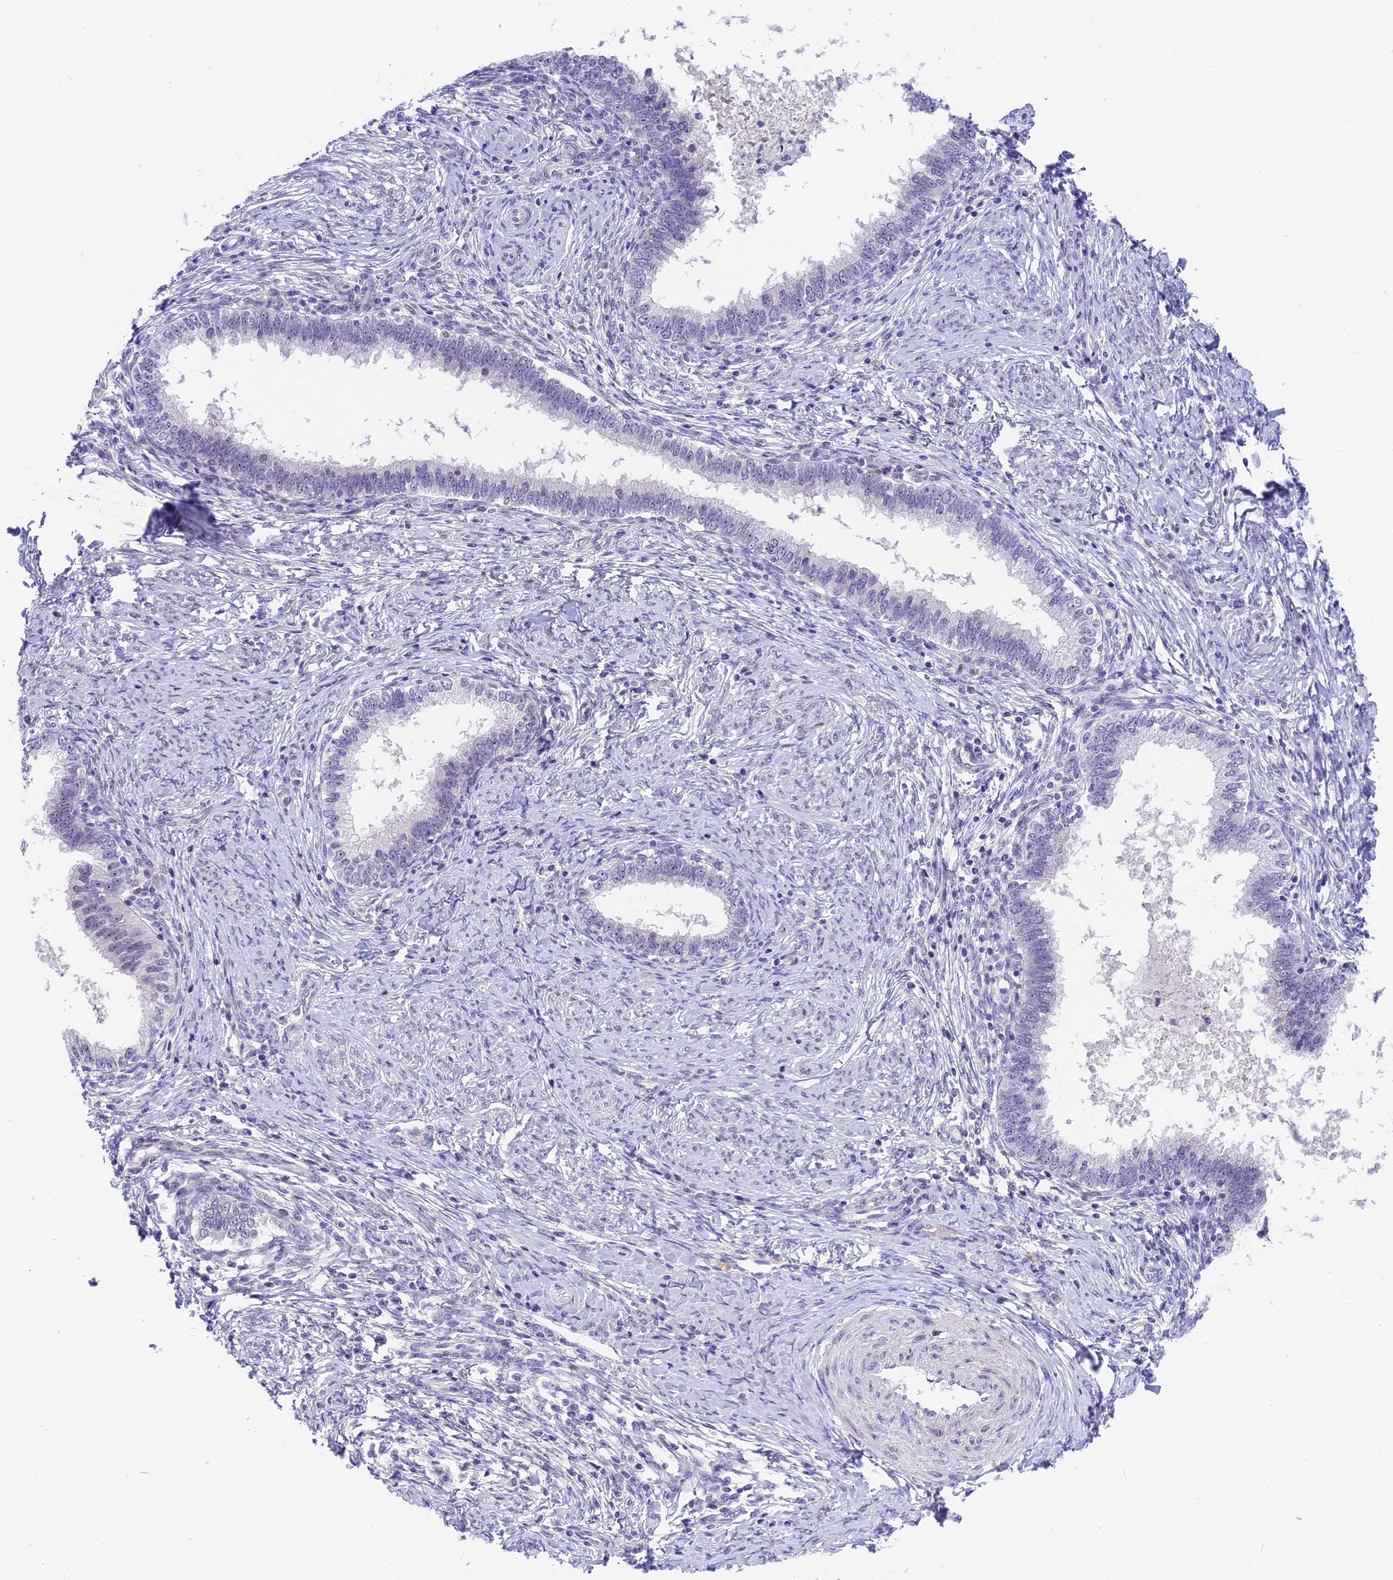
{"staining": {"intensity": "negative", "quantity": "none", "location": "none"}, "tissue": "cervical cancer", "cell_type": "Tumor cells", "image_type": "cancer", "snomed": [{"axis": "morphology", "description": "Adenocarcinoma, NOS"}, {"axis": "topography", "description": "Cervix"}], "caption": "This is an immunohistochemistry (IHC) histopathology image of human adenocarcinoma (cervical). There is no staining in tumor cells.", "gene": "MIDN", "patient": {"sex": "female", "age": 36}}